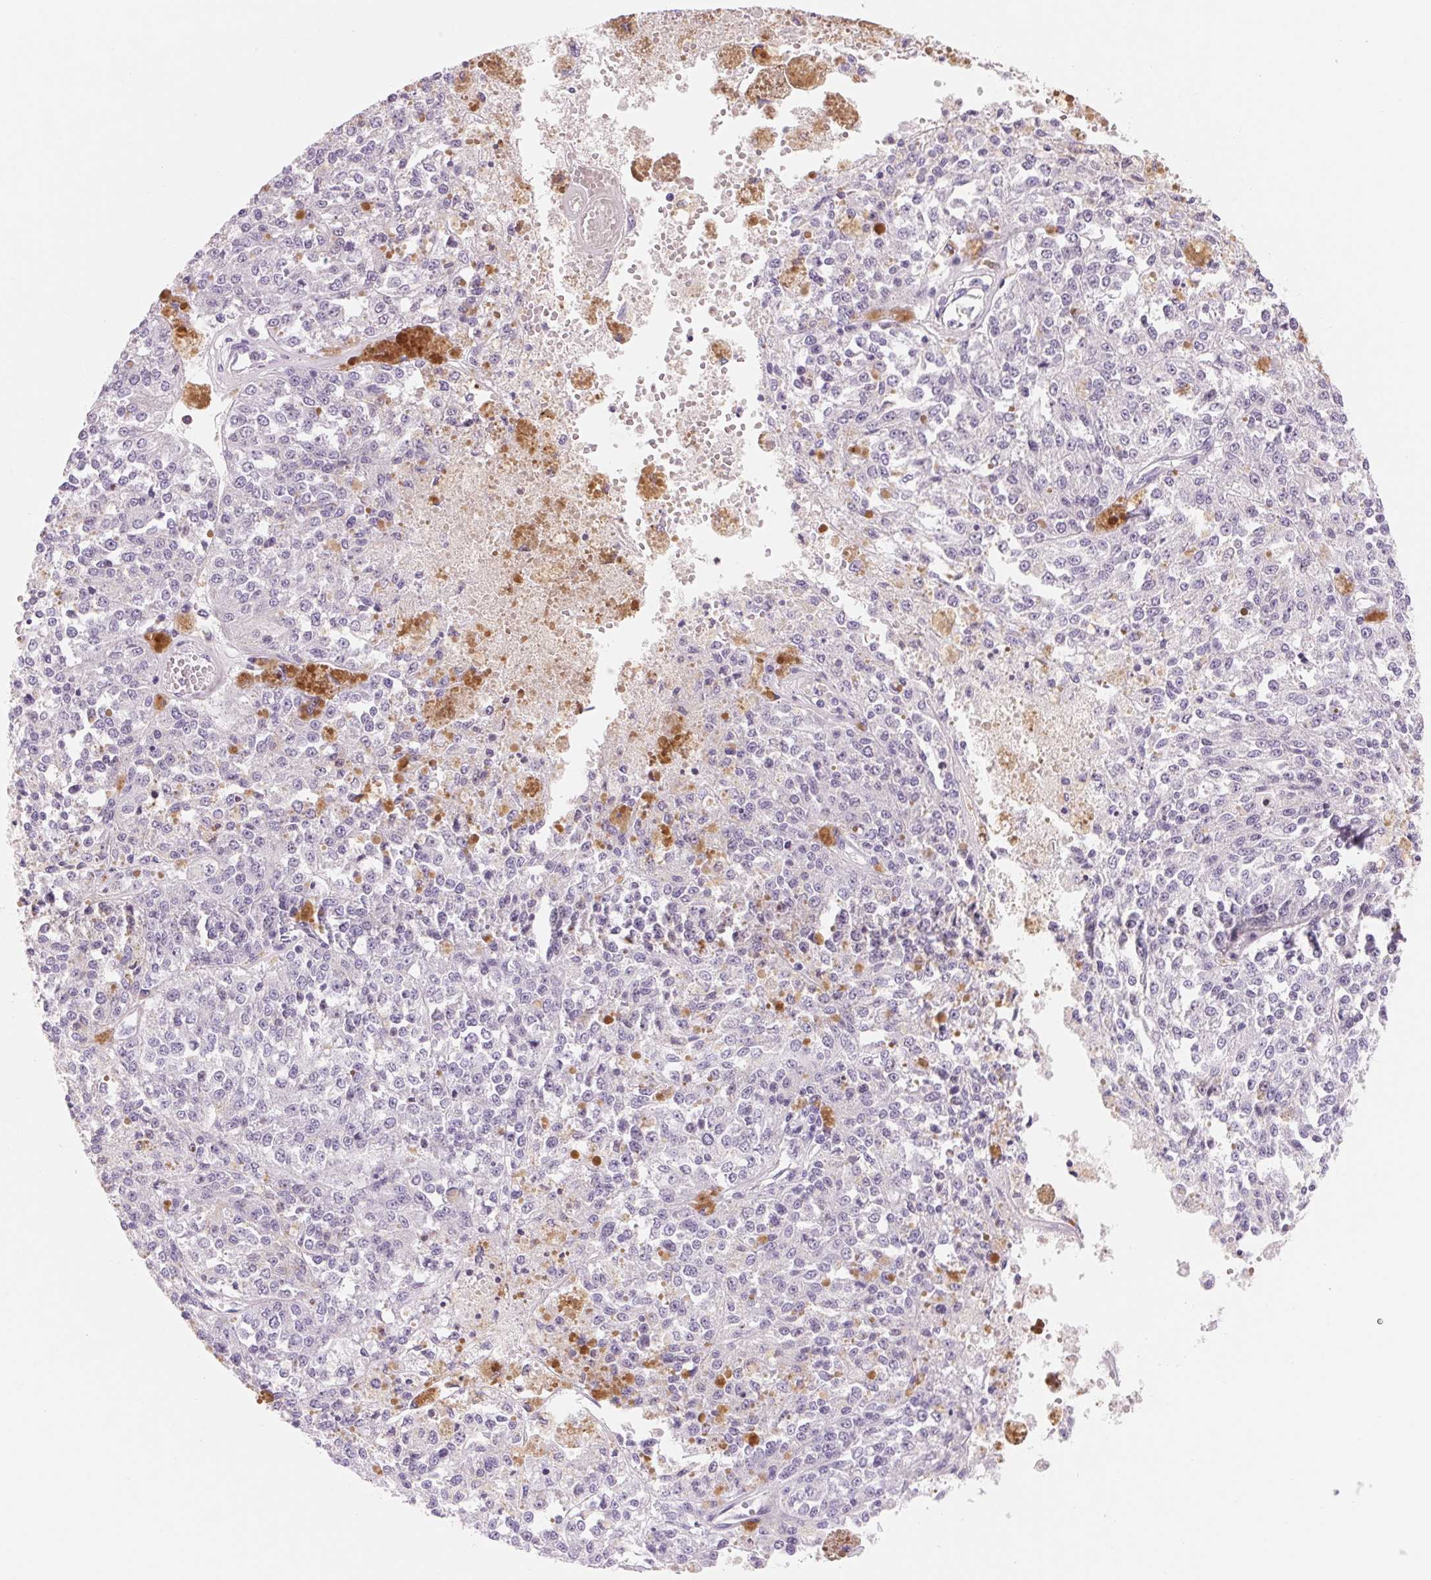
{"staining": {"intensity": "negative", "quantity": "none", "location": "none"}, "tissue": "melanoma", "cell_type": "Tumor cells", "image_type": "cancer", "snomed": [{"axis": "morphology", "description": "Malignant melanoma, Metastatic site"}, {"axis": "topography", "description": "Lymph node"}], "caption": "High magnification brightfield microscopy of malignant melanoma (metastatic site) stained with DAB (brown) and counterstained with hematoxylin (blue): tumor cells show no significant expression.", "gene": "ASGR2", "patient": {"sex": "female", "age": 64}}